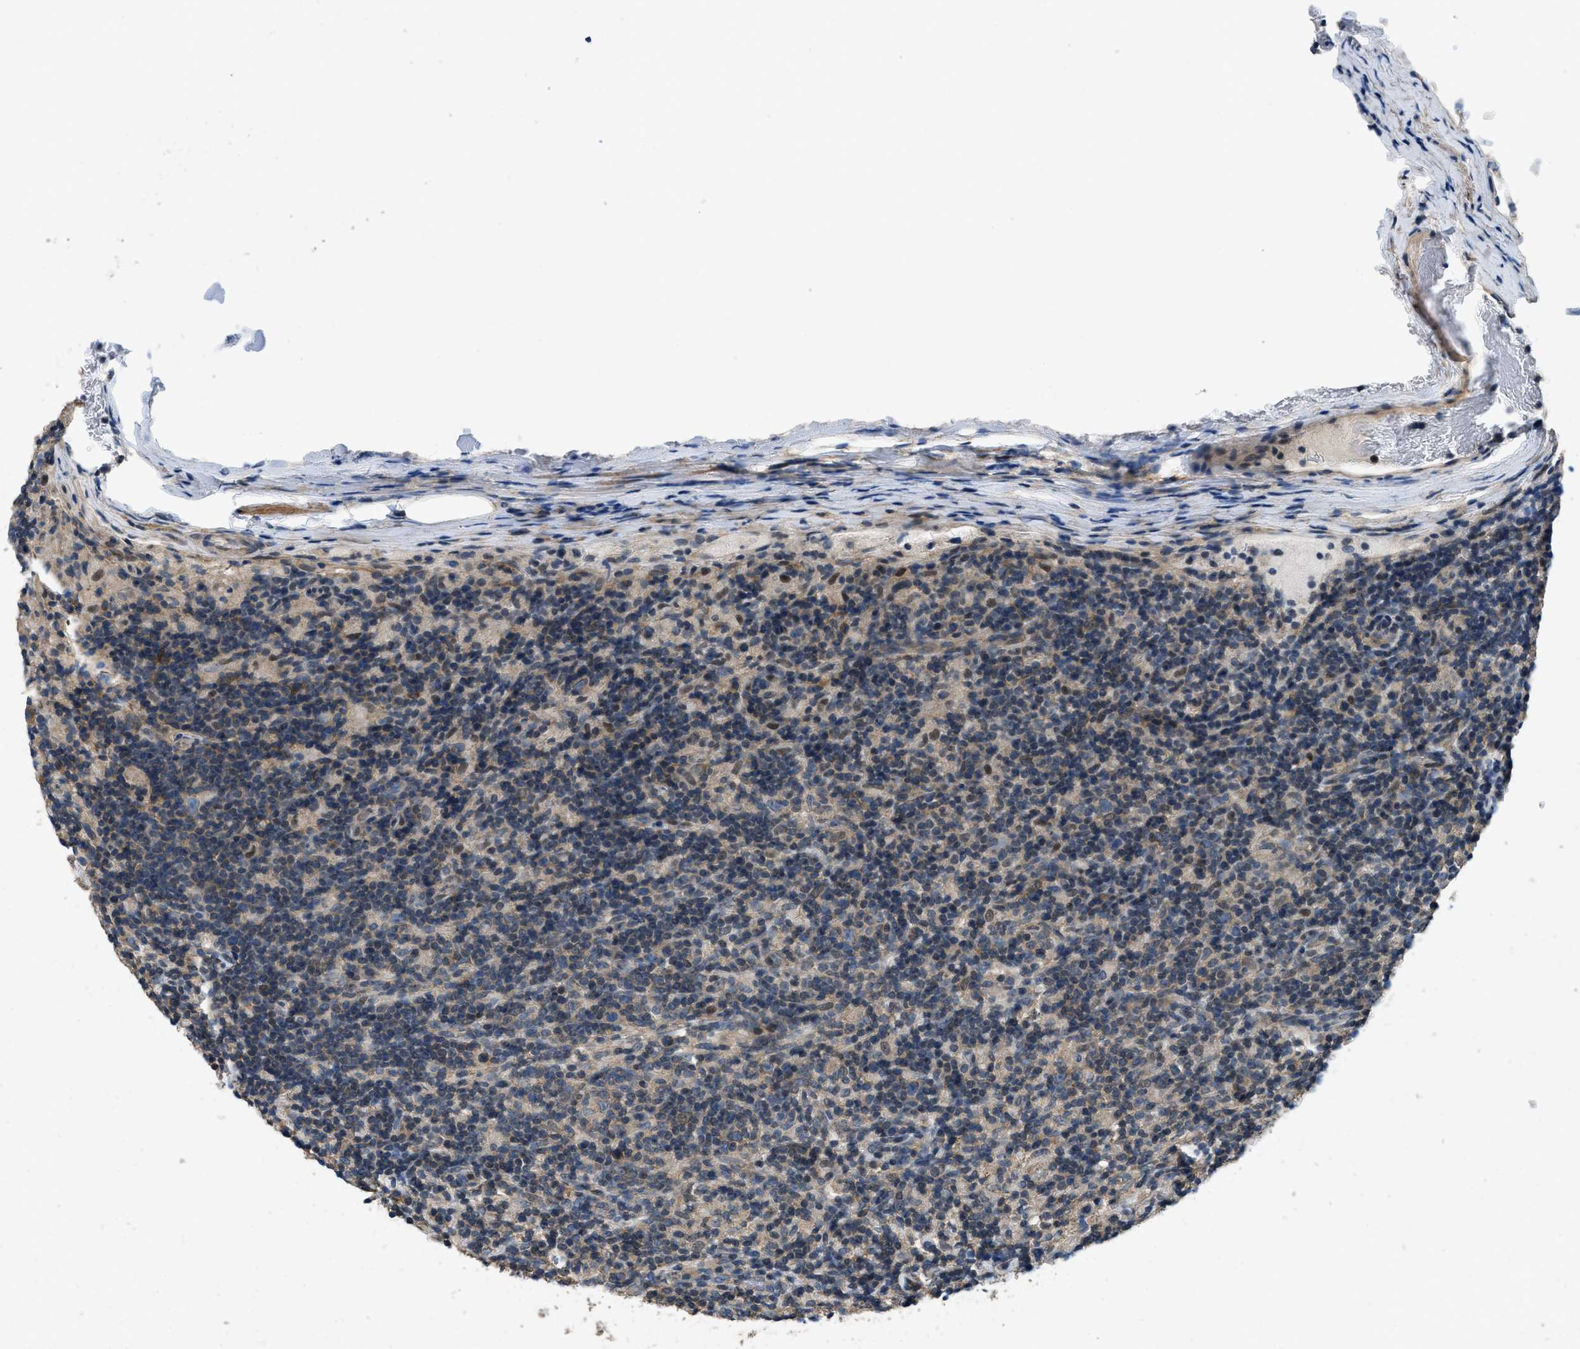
{"staining": {"intensity": "weak", "quantity": "25%-75%", "location": "cytoplasmic/membranous"}, "tissue": "lymphoma", "cell_type": "Tumor cells", "image_type": "cancer", "snomed": [{"axis": "morphology", "description": "Hodgkin's disease, NOS"}, {"axis": "topography", "description": "Lymph node"}], "caption": "Protein staining of Hodgkin's disease tissue reveals weak cytoplasmic/membranous expression in approximately 25%-75% of tumor cells. Nuclei are stained in blue.", "gene": "SSH2", "patient": {"sex": "male", "age": 70}}